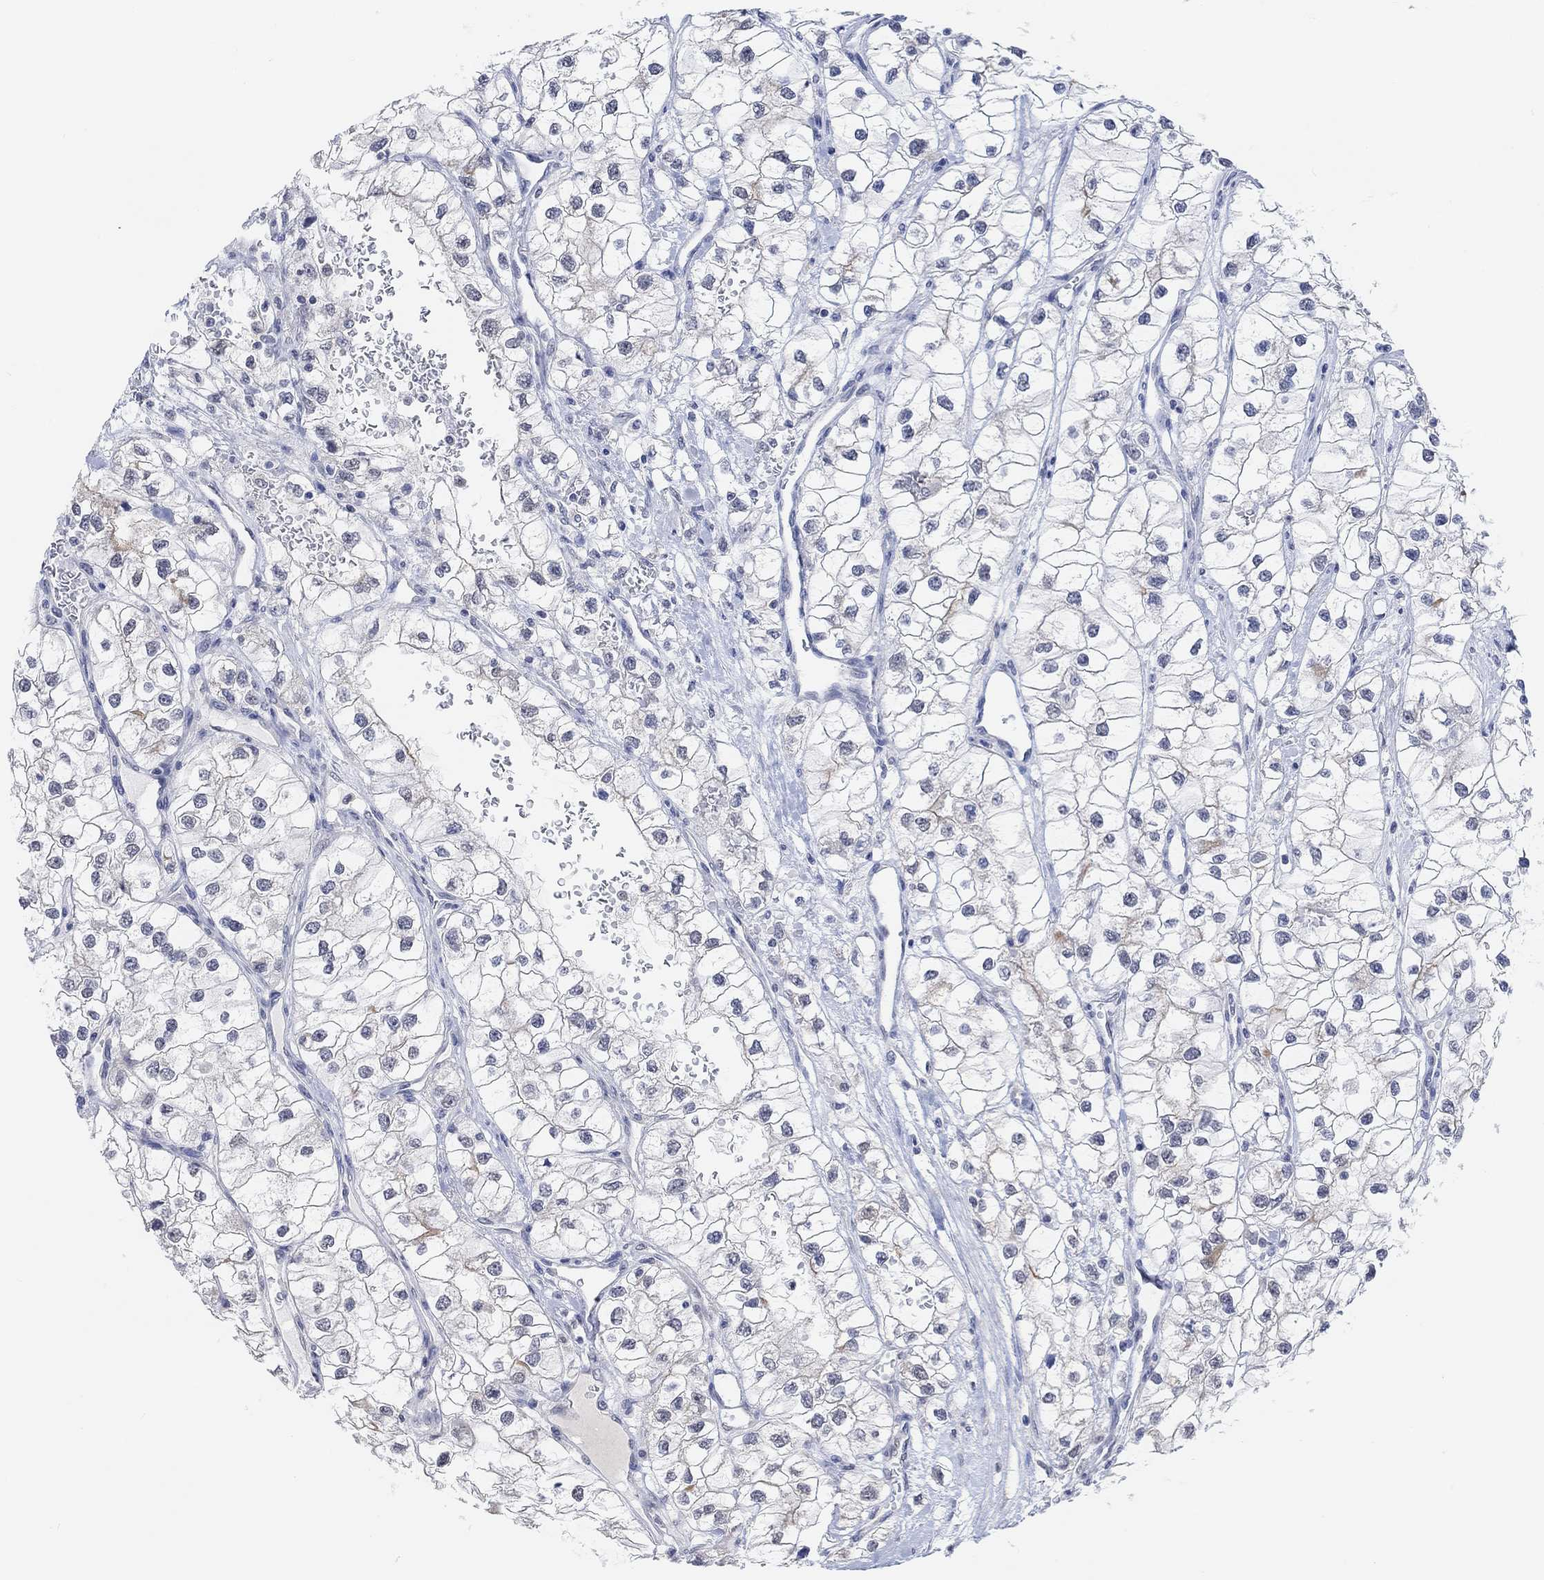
{"staining": {"intensity": "negative", "quantity": "none", "location": "none"}, "tissue": "renal cancer", "cell_type": "Tumor cells", "image_type": "cancer", "snomed": [{"axis": "morphology", "description": "Adenocarcinoma, NOS"}, {"axis": "topography", "description": "Kidney"}], "caption": "Tumor cells are negative for brown protein staining in renal adenocarcinoma.", "gene": "MUC1", "patient": {"sex": "male", "age": 59}}